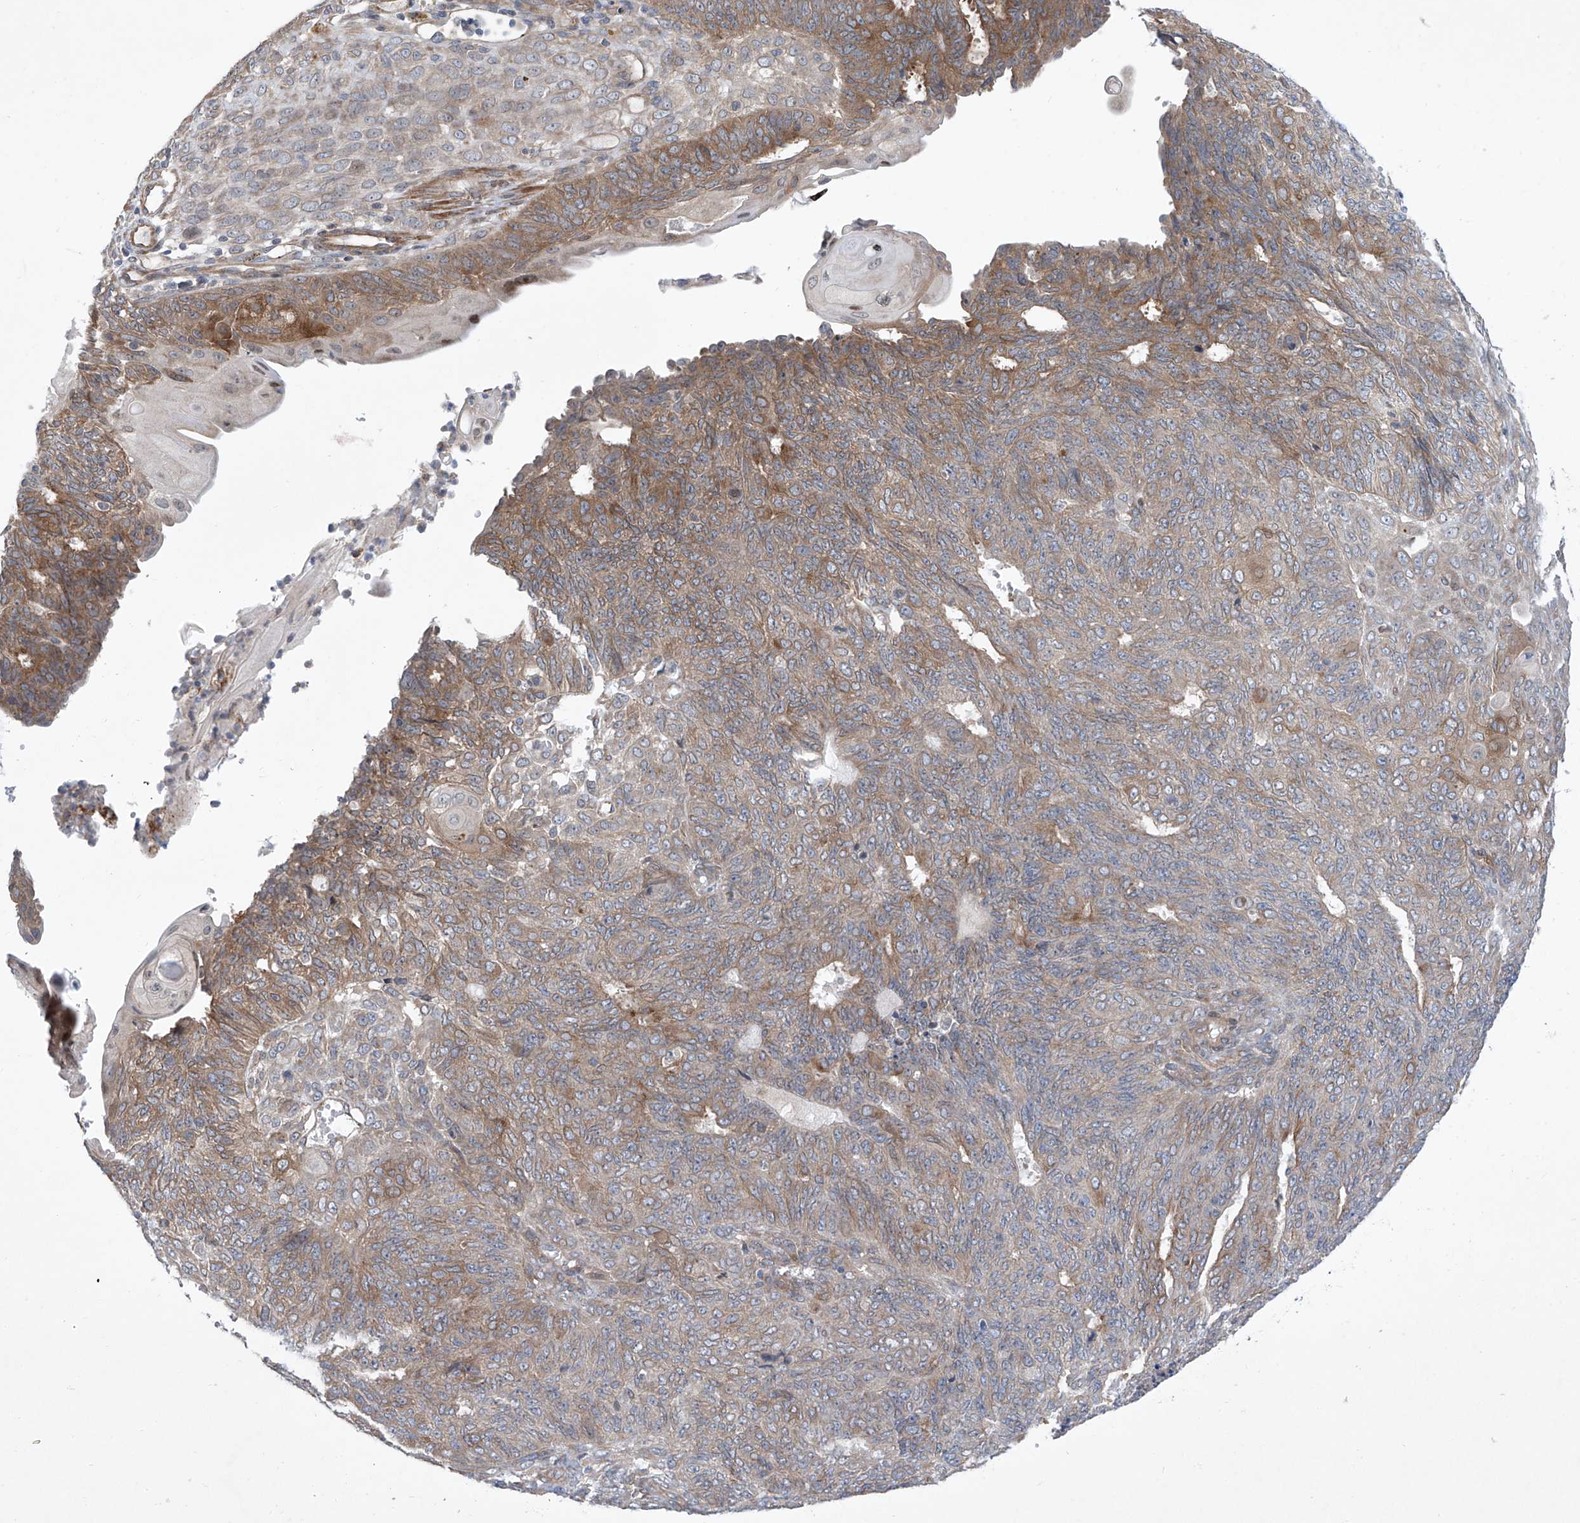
{"staining": {"intensity": "moderate", "quantity": "25%-75%", "location": "cytoplasmic/membranous"}, "tissue": "endometrial cancer", "cell_type": "Tumor cells", "image_type": "cancer", "snomed": [{"axis": "morphology", "description": "Adenocarcinoma, NOS"}, {"axis": "topography", "description": "Endometrium"}], "caption": "There is medium levels of moderate cytoplasmic/membranous positivity in tumor cells of endometrial adenocarcinoma, as demonstrated by immunohistochemical staining (brown color).", "gene": "KLC4", "patient": {"sex": "female", "age": 32}}